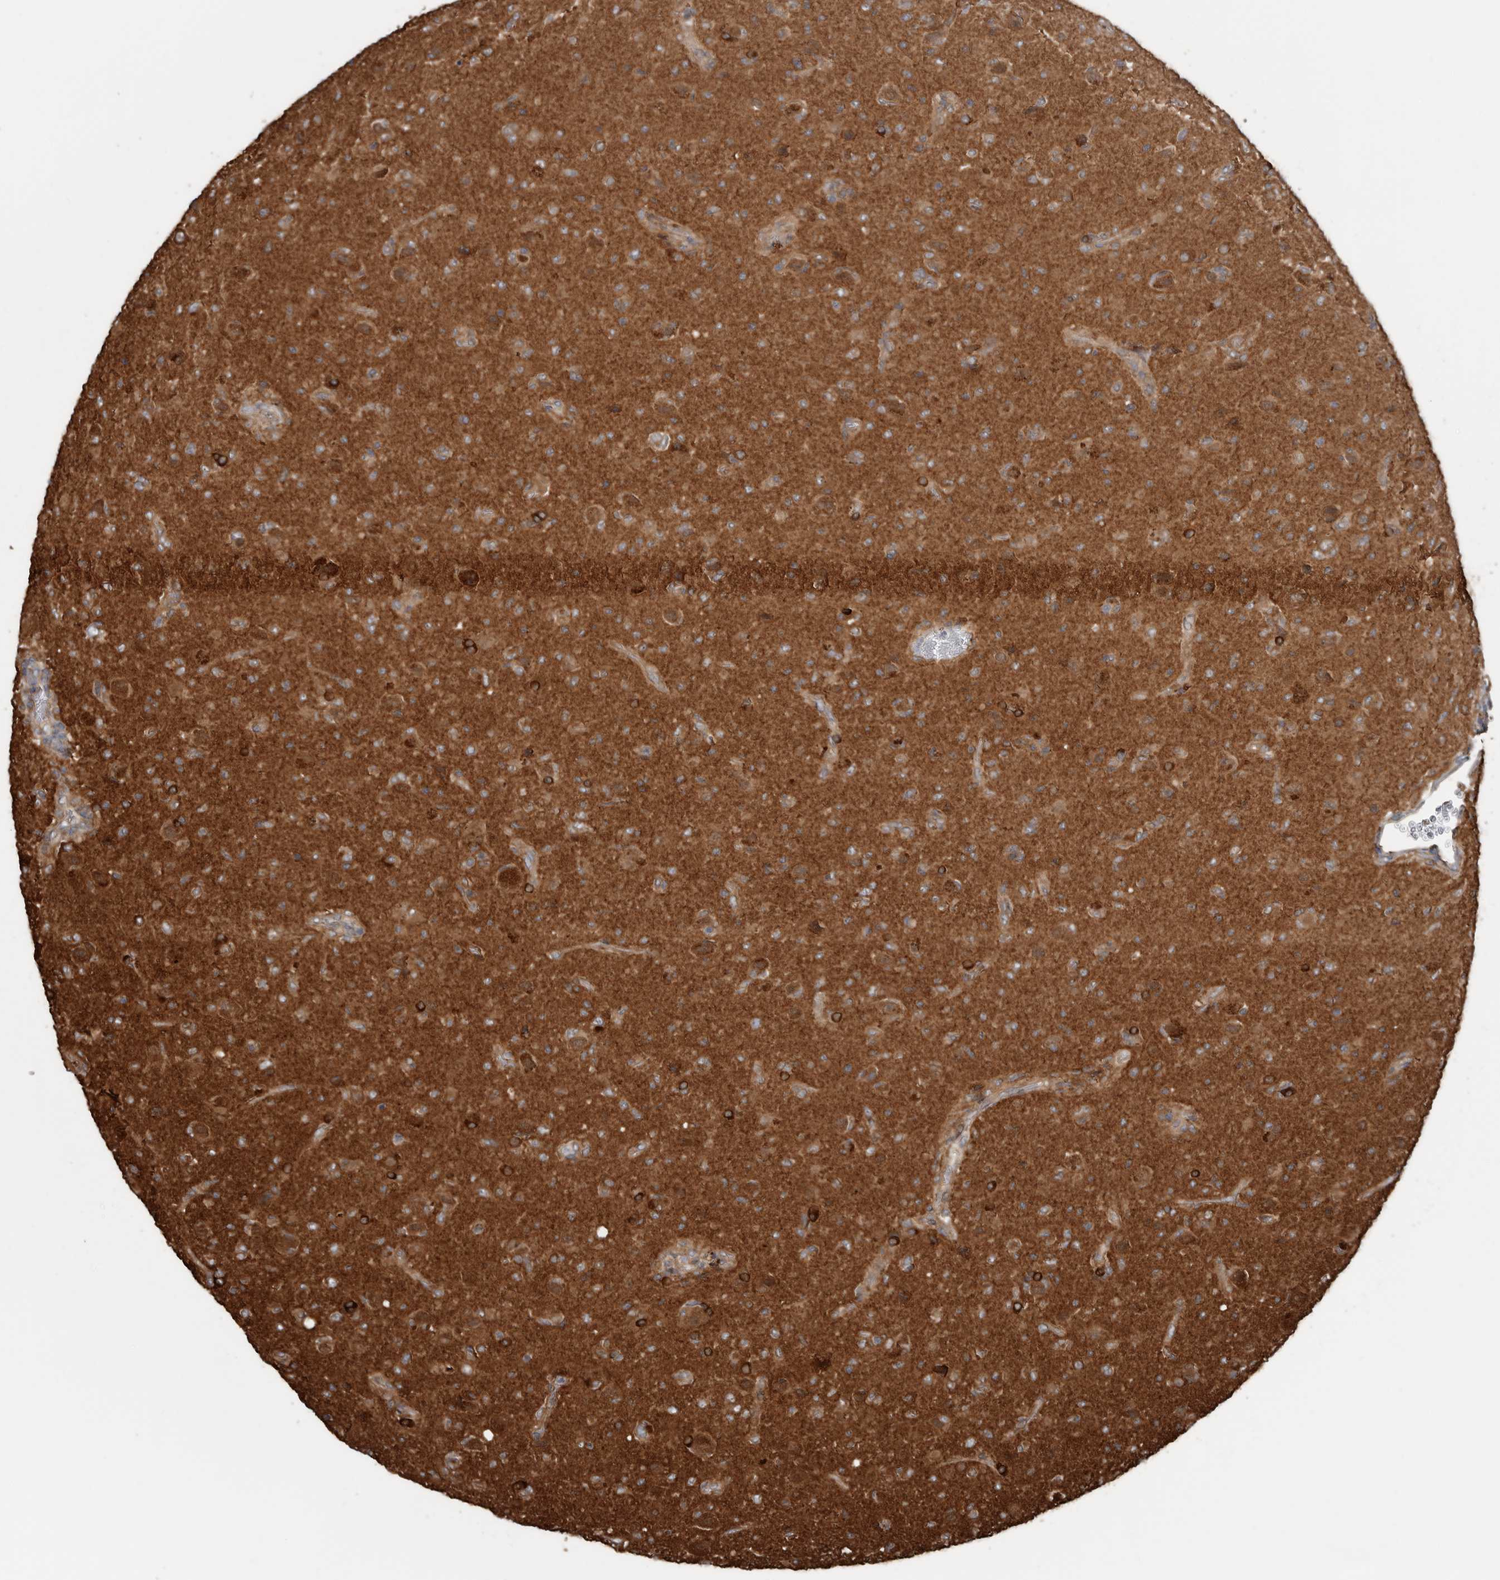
{"staining": {"intensity": "moderate", "quantity": ">75%", "location": "cytoplasmic/membranous"}, "tissue": "glioma", "cell_type": "Tumor cells", "image_type": "cancer", "snomed": [{"axis": "morphology", "description": "Glioma, malignant, High grade"}, {"axis": "topography", "description": "Brain"}], "caption": "A high-resolution image shows immunohistochemistry staining of high-grade glioma (malignant), which exhibits moderate cytoplasmic/membranous expression in approximately >75% of tumor cells.", "gene": "EXOC3L1", "patient": {"sex": "female", "age": 57}}